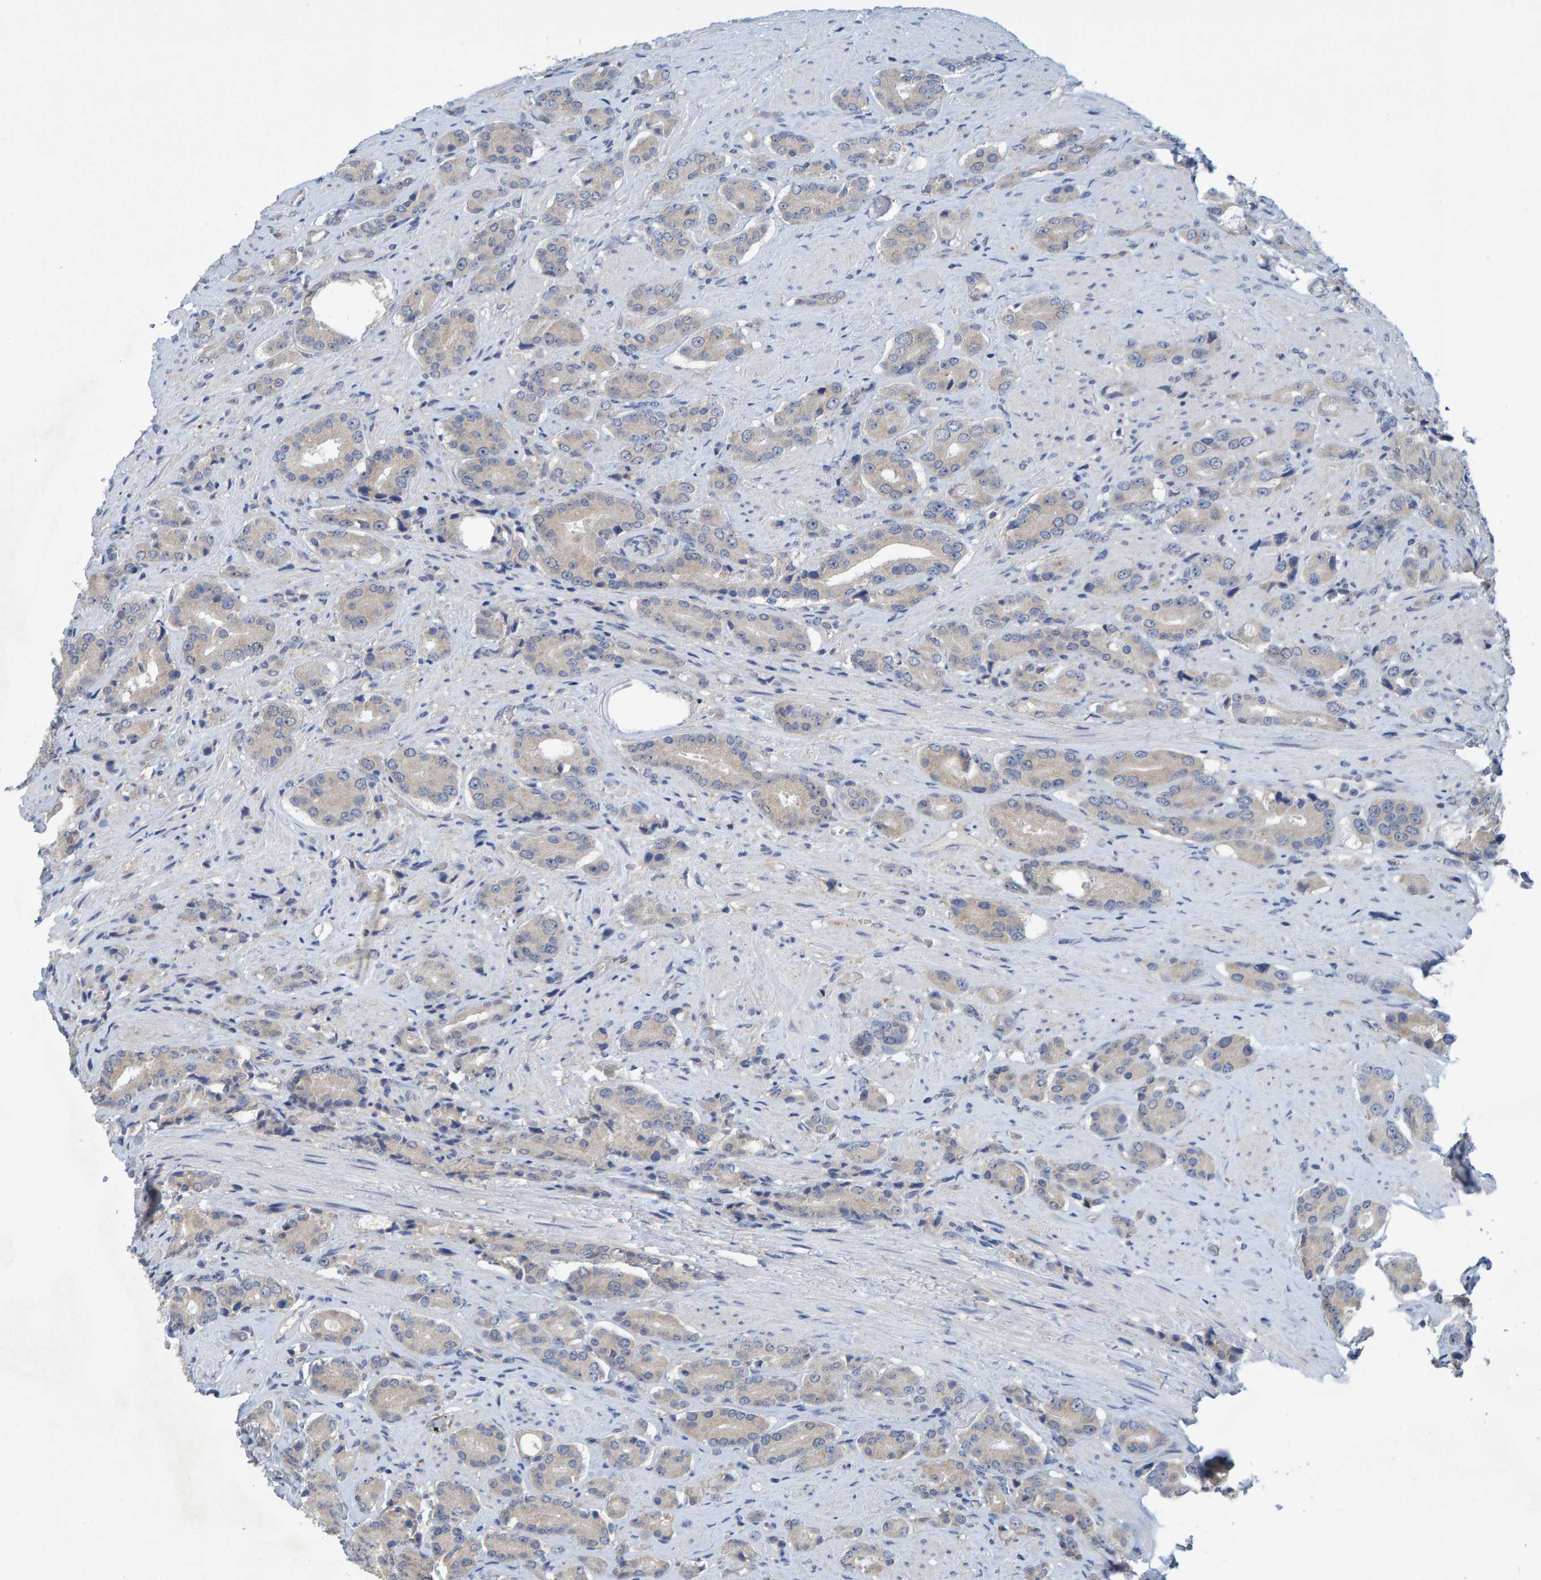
{"staining": {"intensity": "negative", "quantity": "none", "location": "none"}, "tissue": "prostate cancer", "cell_type": "Tumor cells", "image_type": "cancer", "snomed": [{"axis": "morphology", "description": "Adenocarcinoma, High grade"}, {"axis": "topography", "description": "Prostate"}], "caption": "Tumor cells are negative for protein expression in human adenocarcinoma (high-grade) (prostate).", "gene": "ALAD", "patient": {"sex": "male", "age": 71}}